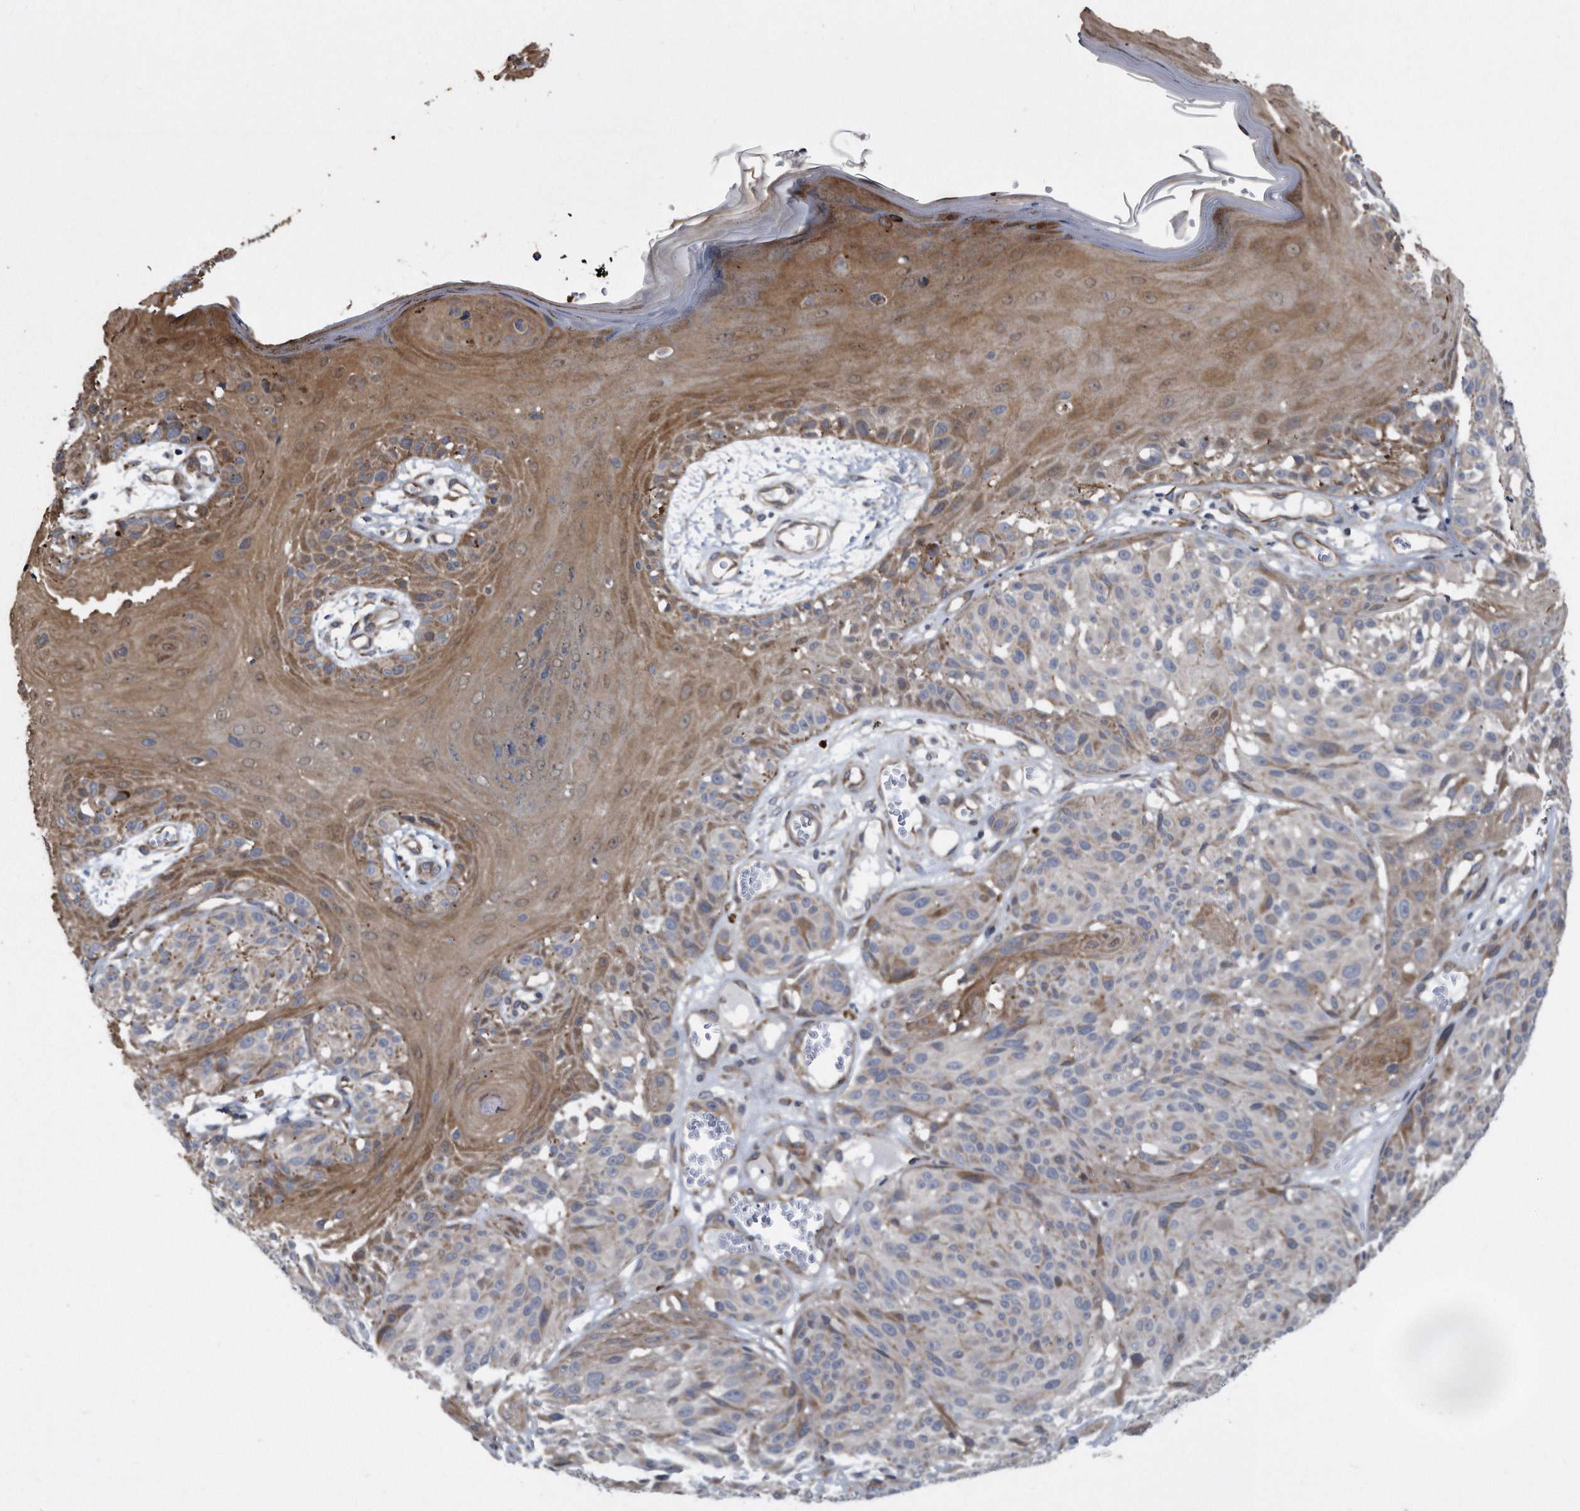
{"staining": {"intensity": "negative", "quantity": "none", "location": "none"}, "tissue": "melanoma", "cell_type": "Tumor cells", "image_type": "cancer", "snomed": [{"axis": "morphology", "description": "Malignant melanoma, NOS"}, {"axis": "topography", "description": "Skin"}], "caption": "This histopathology image is of malignant melanoma stained with IHC to label a protein in brown with the nuclei are counter-stained blue. There is no expression in tumor cells. (DAB (3,3'-diaminobenzidine) immunohistochemistry, high magnification).", "gene": "ARMCX1", "patient": {"sex": "male", "age": 83}}